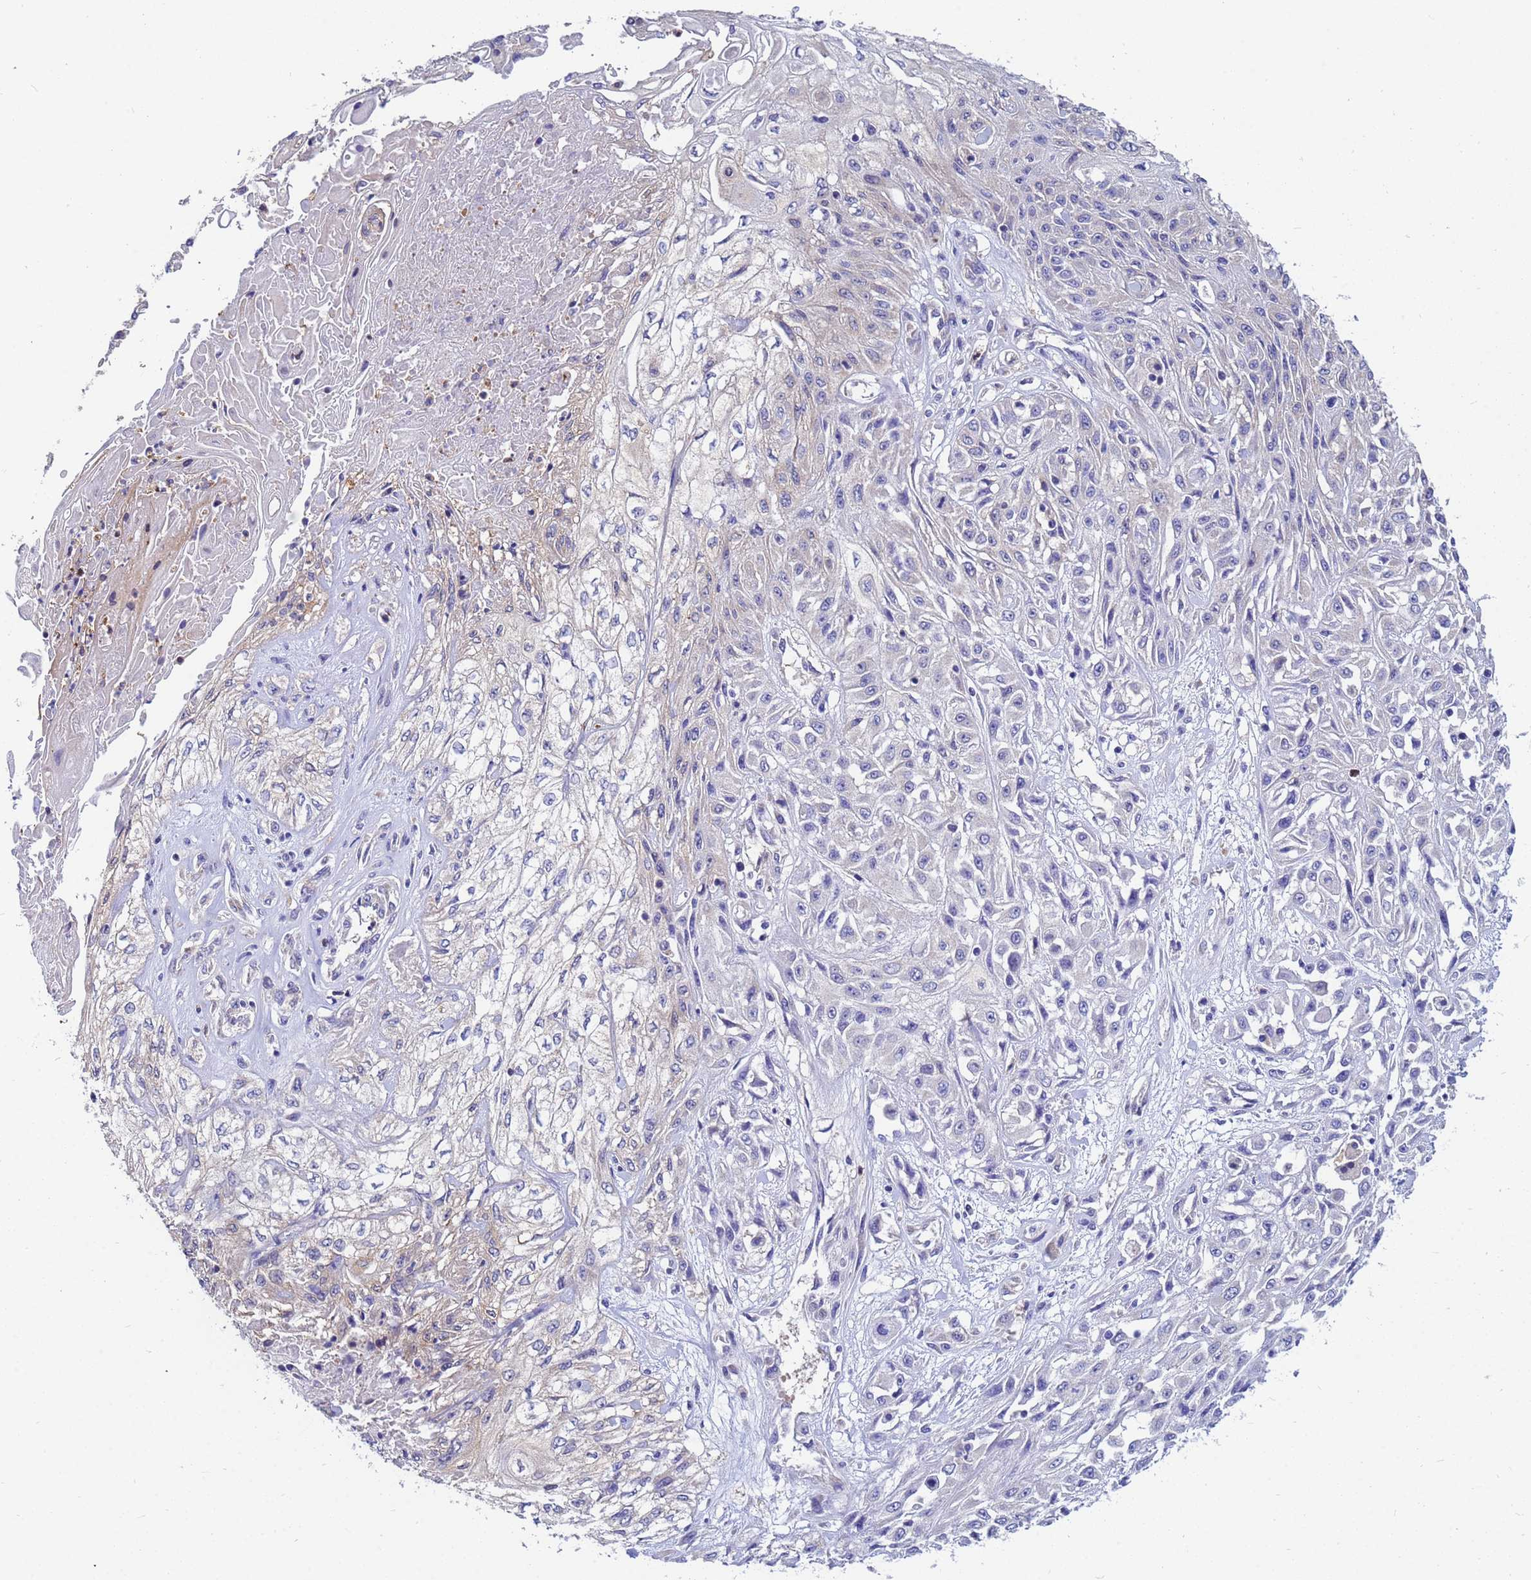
{"staining": {"intensity": "negative", "quantity": "none", "location": "none"}, "tissue": "skin cancer", "cell_type": "Tumor cells", "image_type": "cancer", "snomed": [{"axis": "morphology", "description": "Squamous cell carcinoma, NOS"}, {"axis": "morphology", "description": "Squamous cell carcinoma, metastatic, NOS"}, {"axis": "topography", "description": "Skin"}, {"axis": "topography", "description": "Lymph node"}], "caption": "Immunohistochemical staining of human skin cancer (metastatic squamous cell carcinoma) exhibits no significant positivity in tumor cells.", "gene": "TTLL11", "patient": {"sex": "male", "age": 75}}